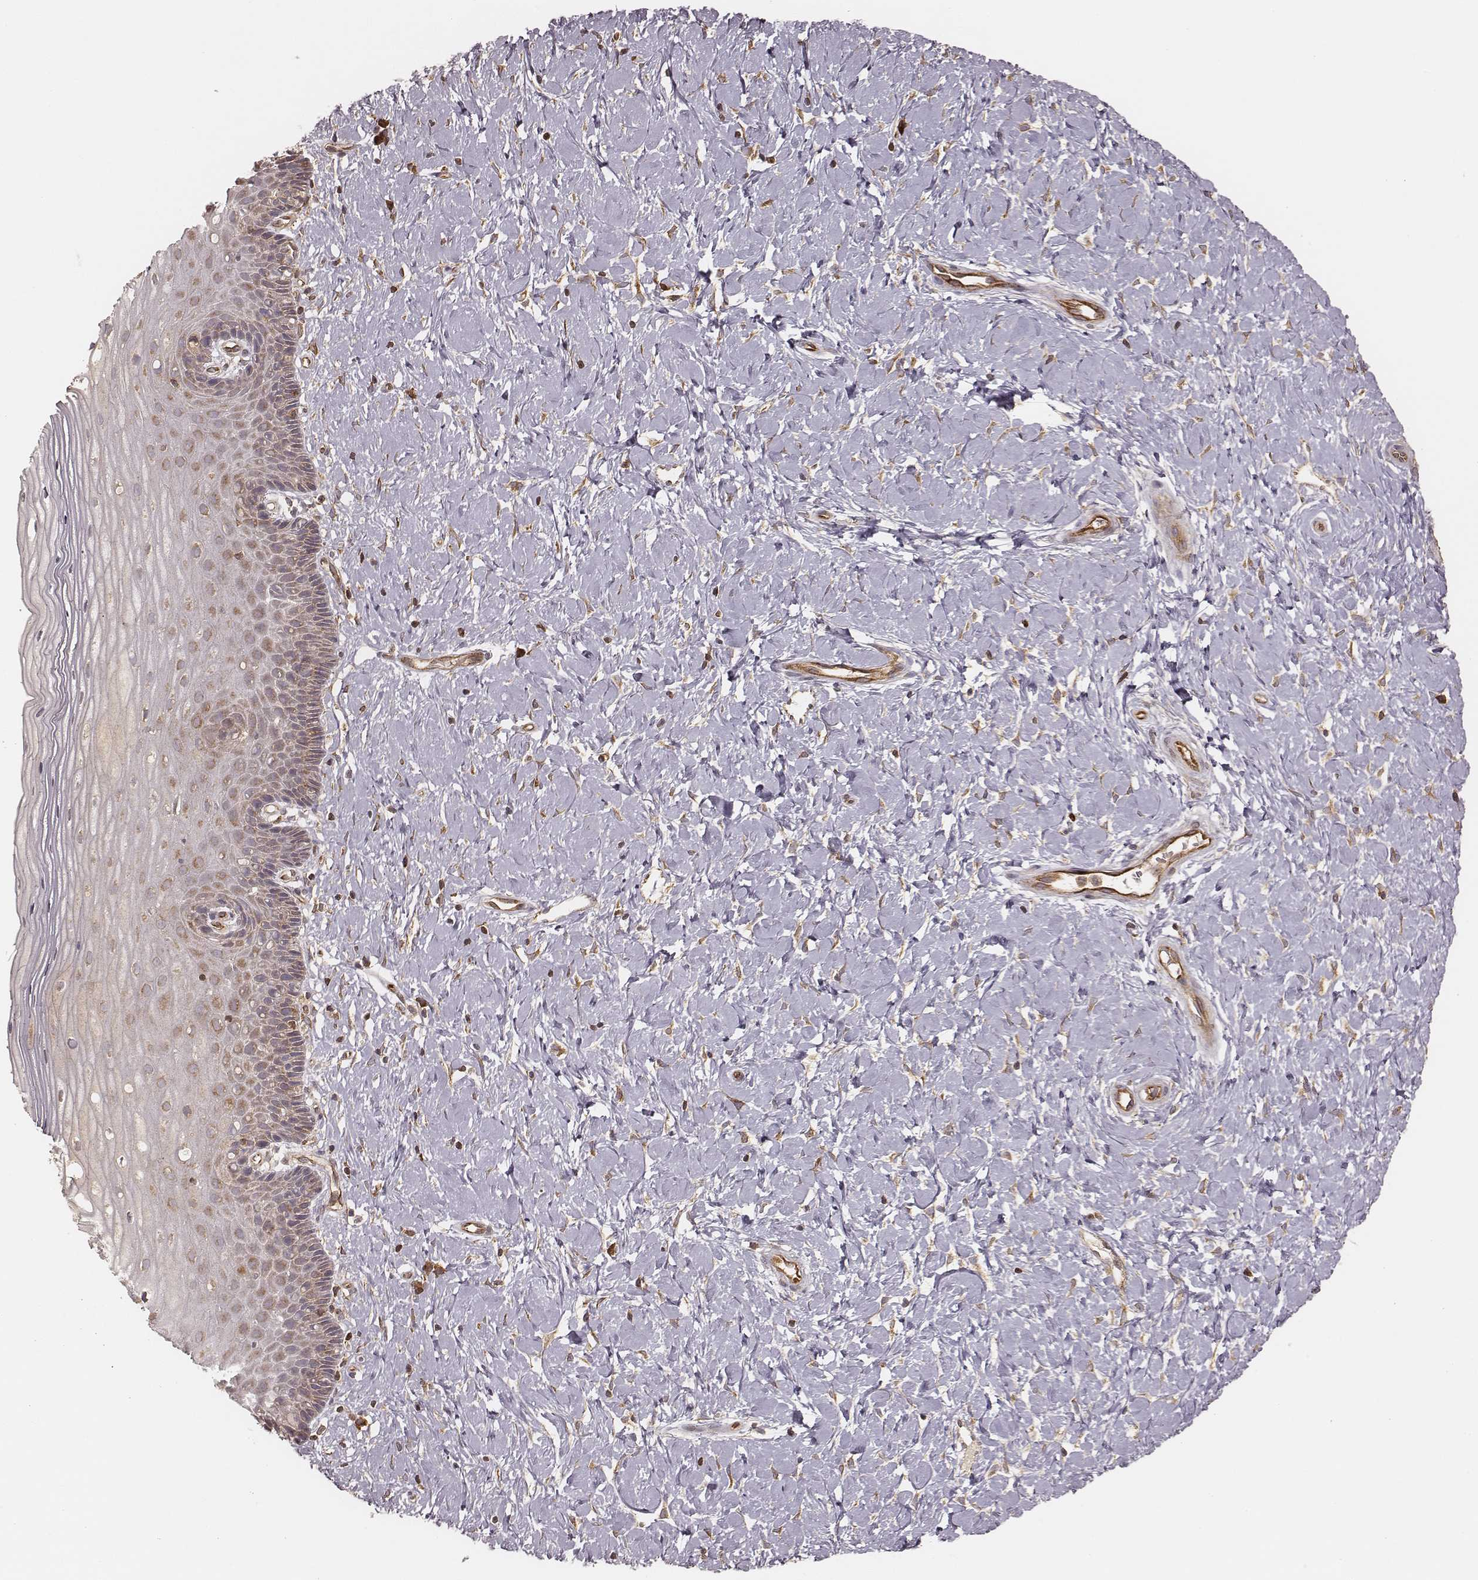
{"staining": {"intensity": "moderate", "quantity": ">75%", "location": "cytoplasmic/membranous"}, "tissue": "cervix", "cell_type": "Glandular cells", "image_type": "normal", "snomed": [{"axis": "morphology", "description": "Normal tissue, NOS"}, {"axis": "topography", "description": "Cervix"}], "caption": "Cervix stained with DAB (3,3'-diaminobenzidine) immunohistochemistry displays medium levels of moderate cytoplasmic/membranous expression in approximately >75% of glandular cells.", "gene": "CARS1", "patient": {"sex": "female", "age": 37}}